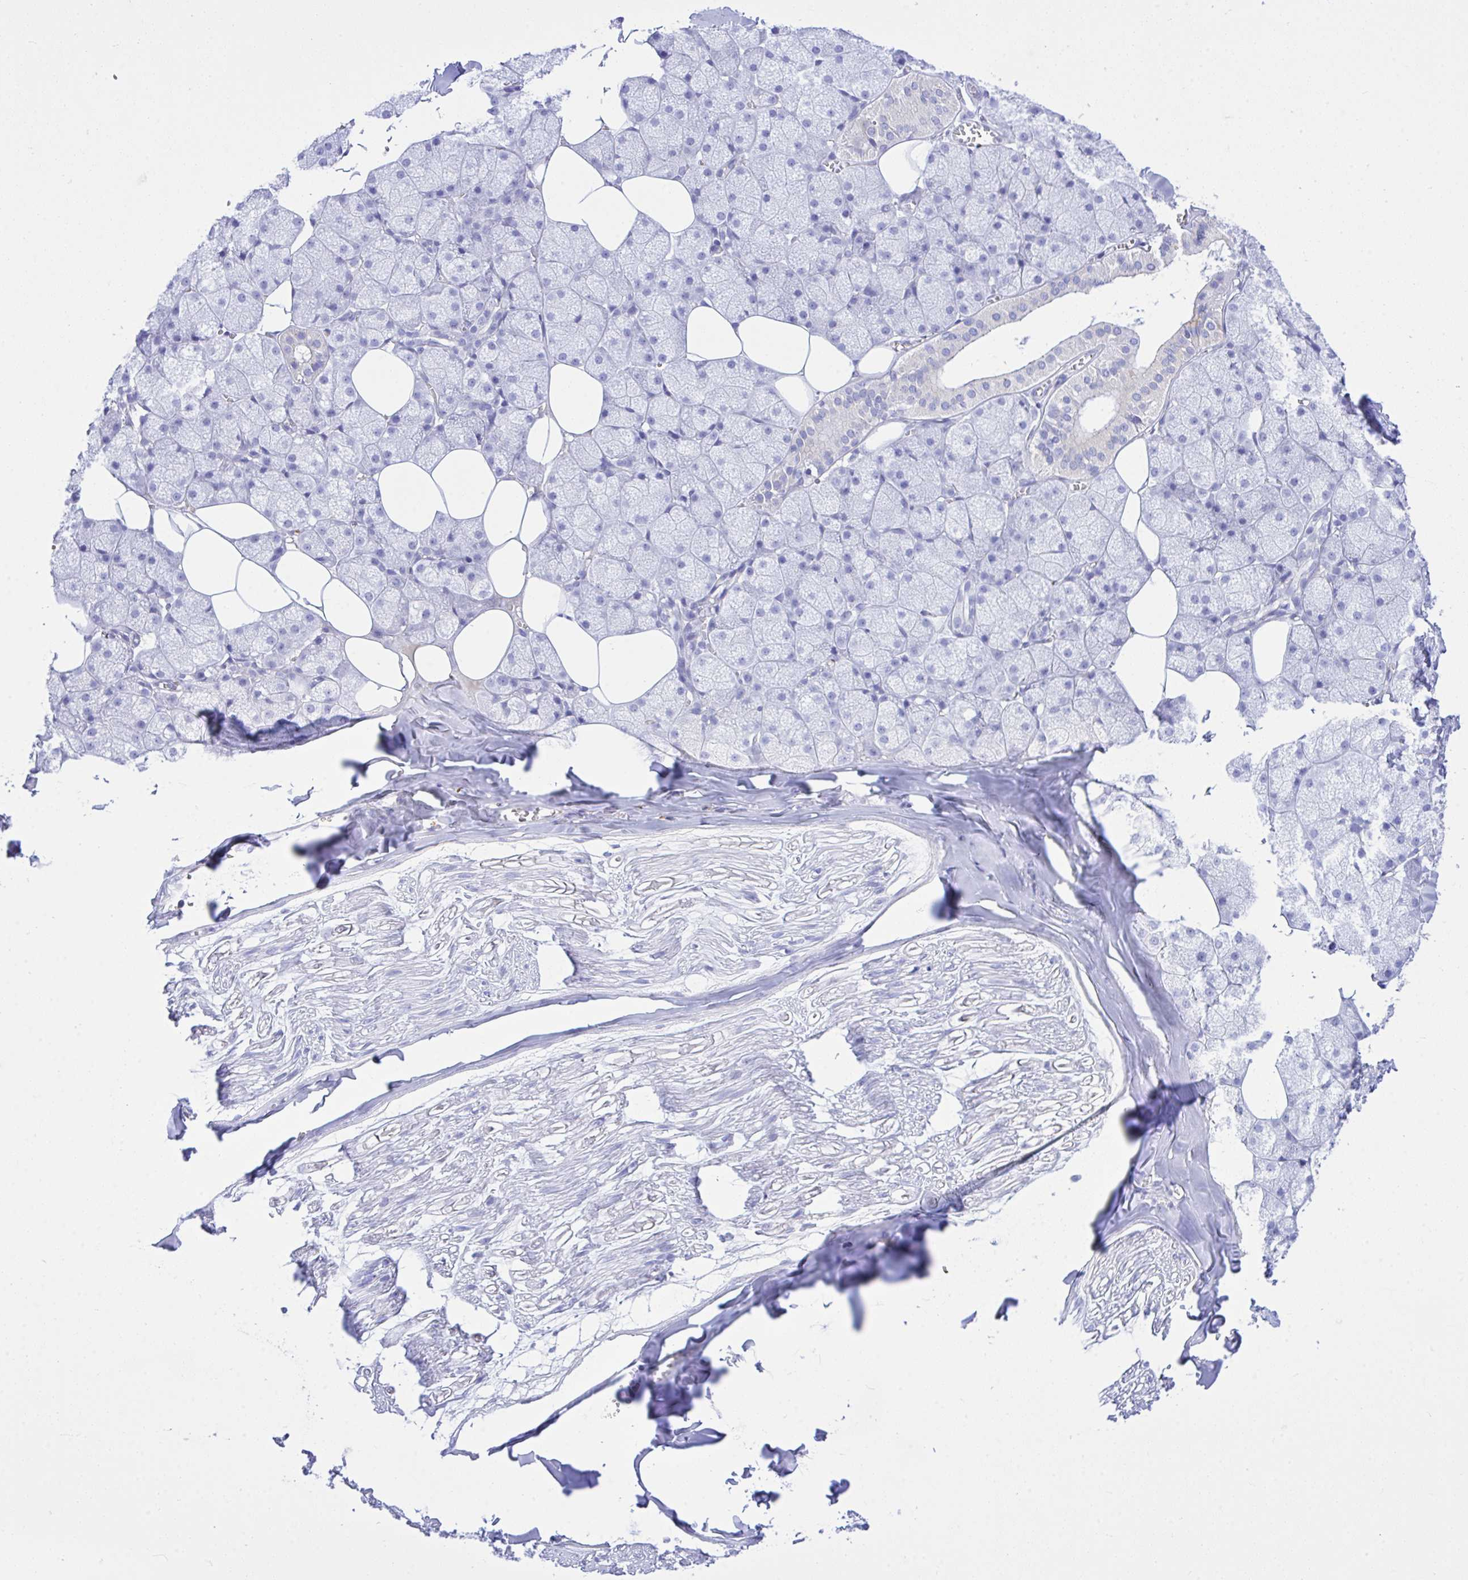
{"staining": {"intensity": "negative", "quantity": "none", "location": "none"}, "tissue": "salivary gland", "cell_type": "Glandular cells", "image_type": "normal", "snomed": [{"axis": "morphology", "description": "Normal tissue, NOS"}, {"axis": "topography", "description": "Salivary gland"}, {"axis": "topography", "description": "Peripheral nerve tissue"}], "caption": "Salivary gland stained for a protein using immunohistochemistry reveals no staining glandular cells.", "gene": "ZNF221", "patient": {"sex": "male", "age": 38}}